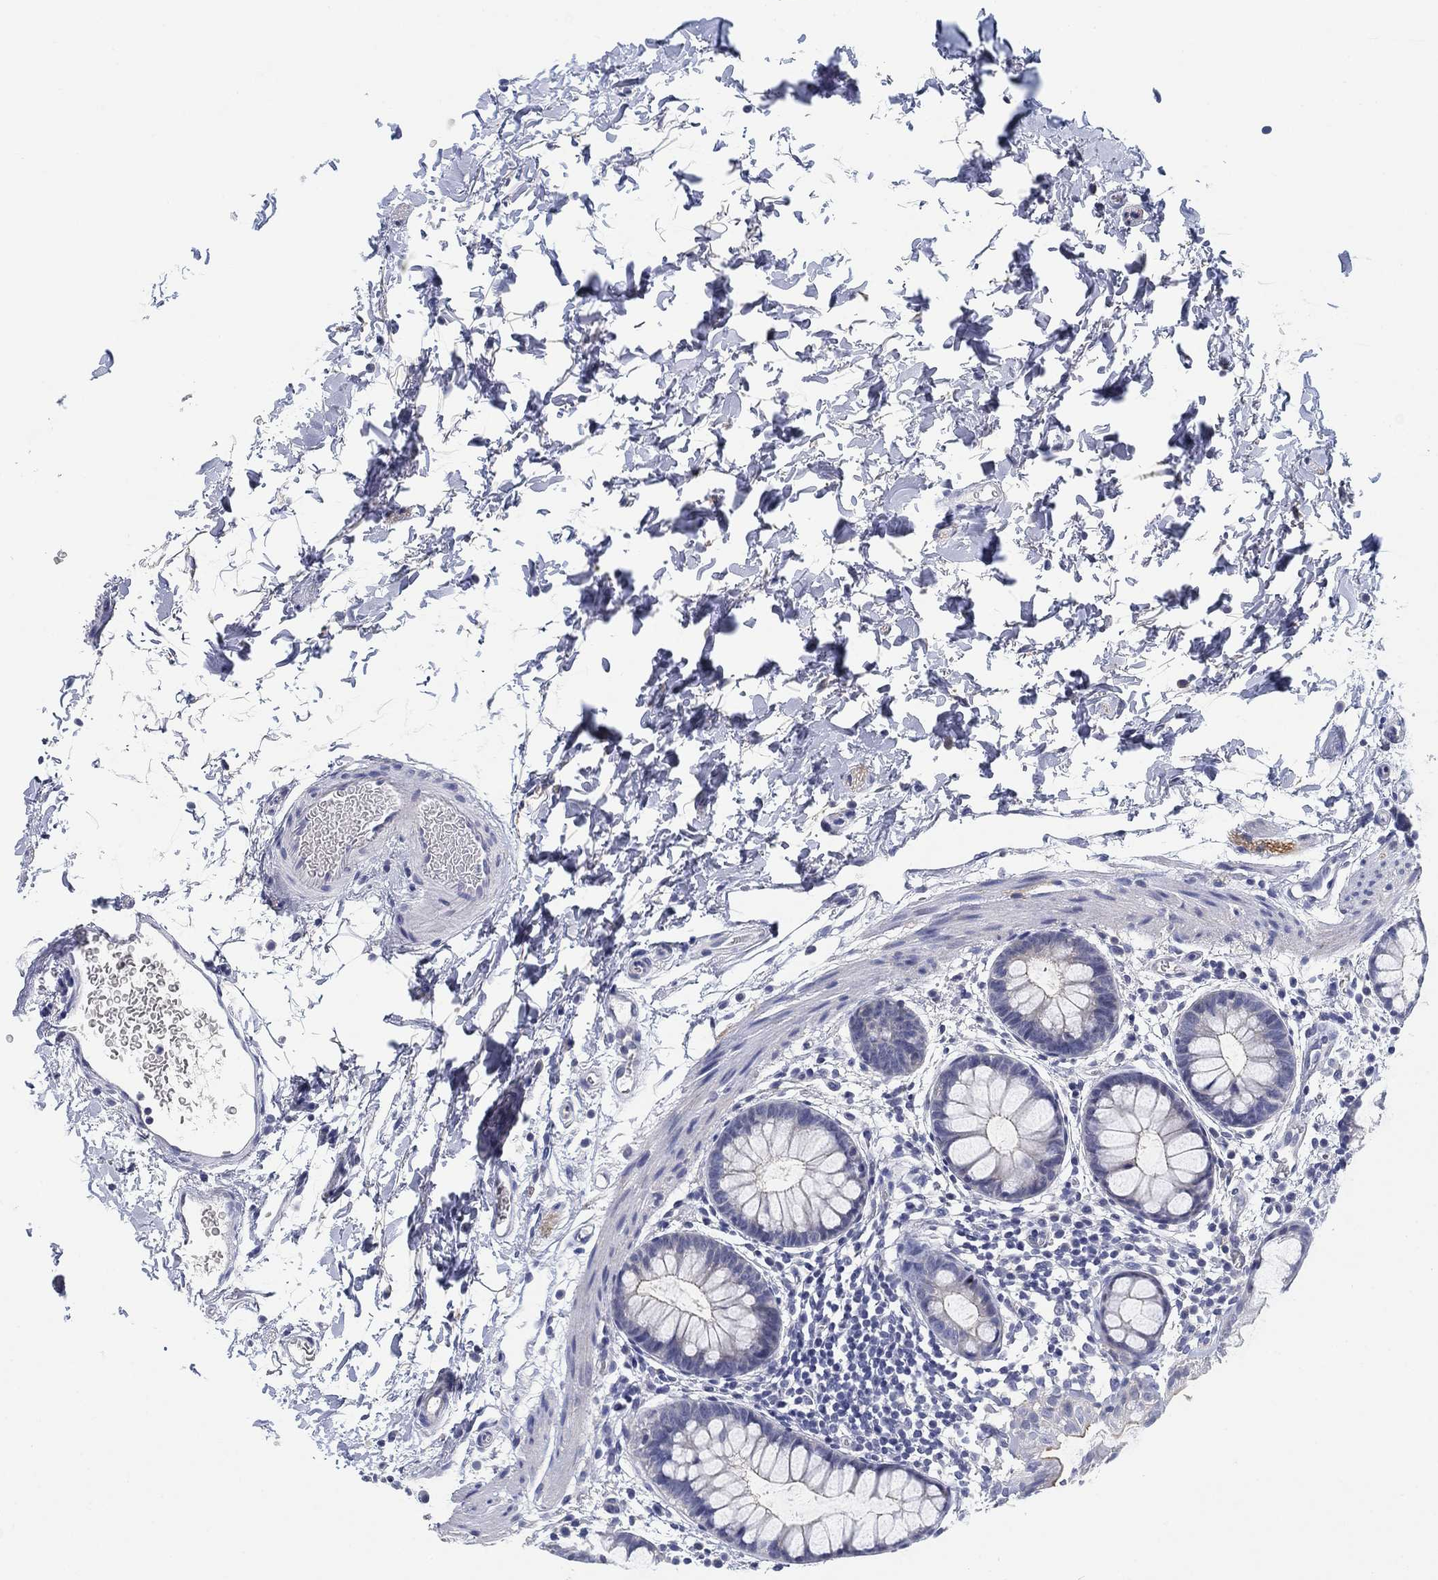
{"staining": {"intensity": "negative", "quantity": "none", "location": "none"}, "tissue": "rectum", "cell_type": "Glandular cells", "image_type": "normal", "snomed": [{"axis": "morphology", "description": "Normal tissue, NOS"}, {"axis": "topography", "description": "Rectum"}], "caption": "High magnification brightfield microscopy of benign rectum stained with DAB (3,3'-diaminobenzidine) (brown) and counterstained with hematoxylin (blue): glandular cells show no significant staining. Brightfield microscopy of immunohistochemistry (IHC) stained with DAB (3,3'-diaminobenzidine) (brown) and hematoxylin (blue), captured at high magnification.", "gene": "CLUL1", "patient": {"sex": "male", "age": 57}}